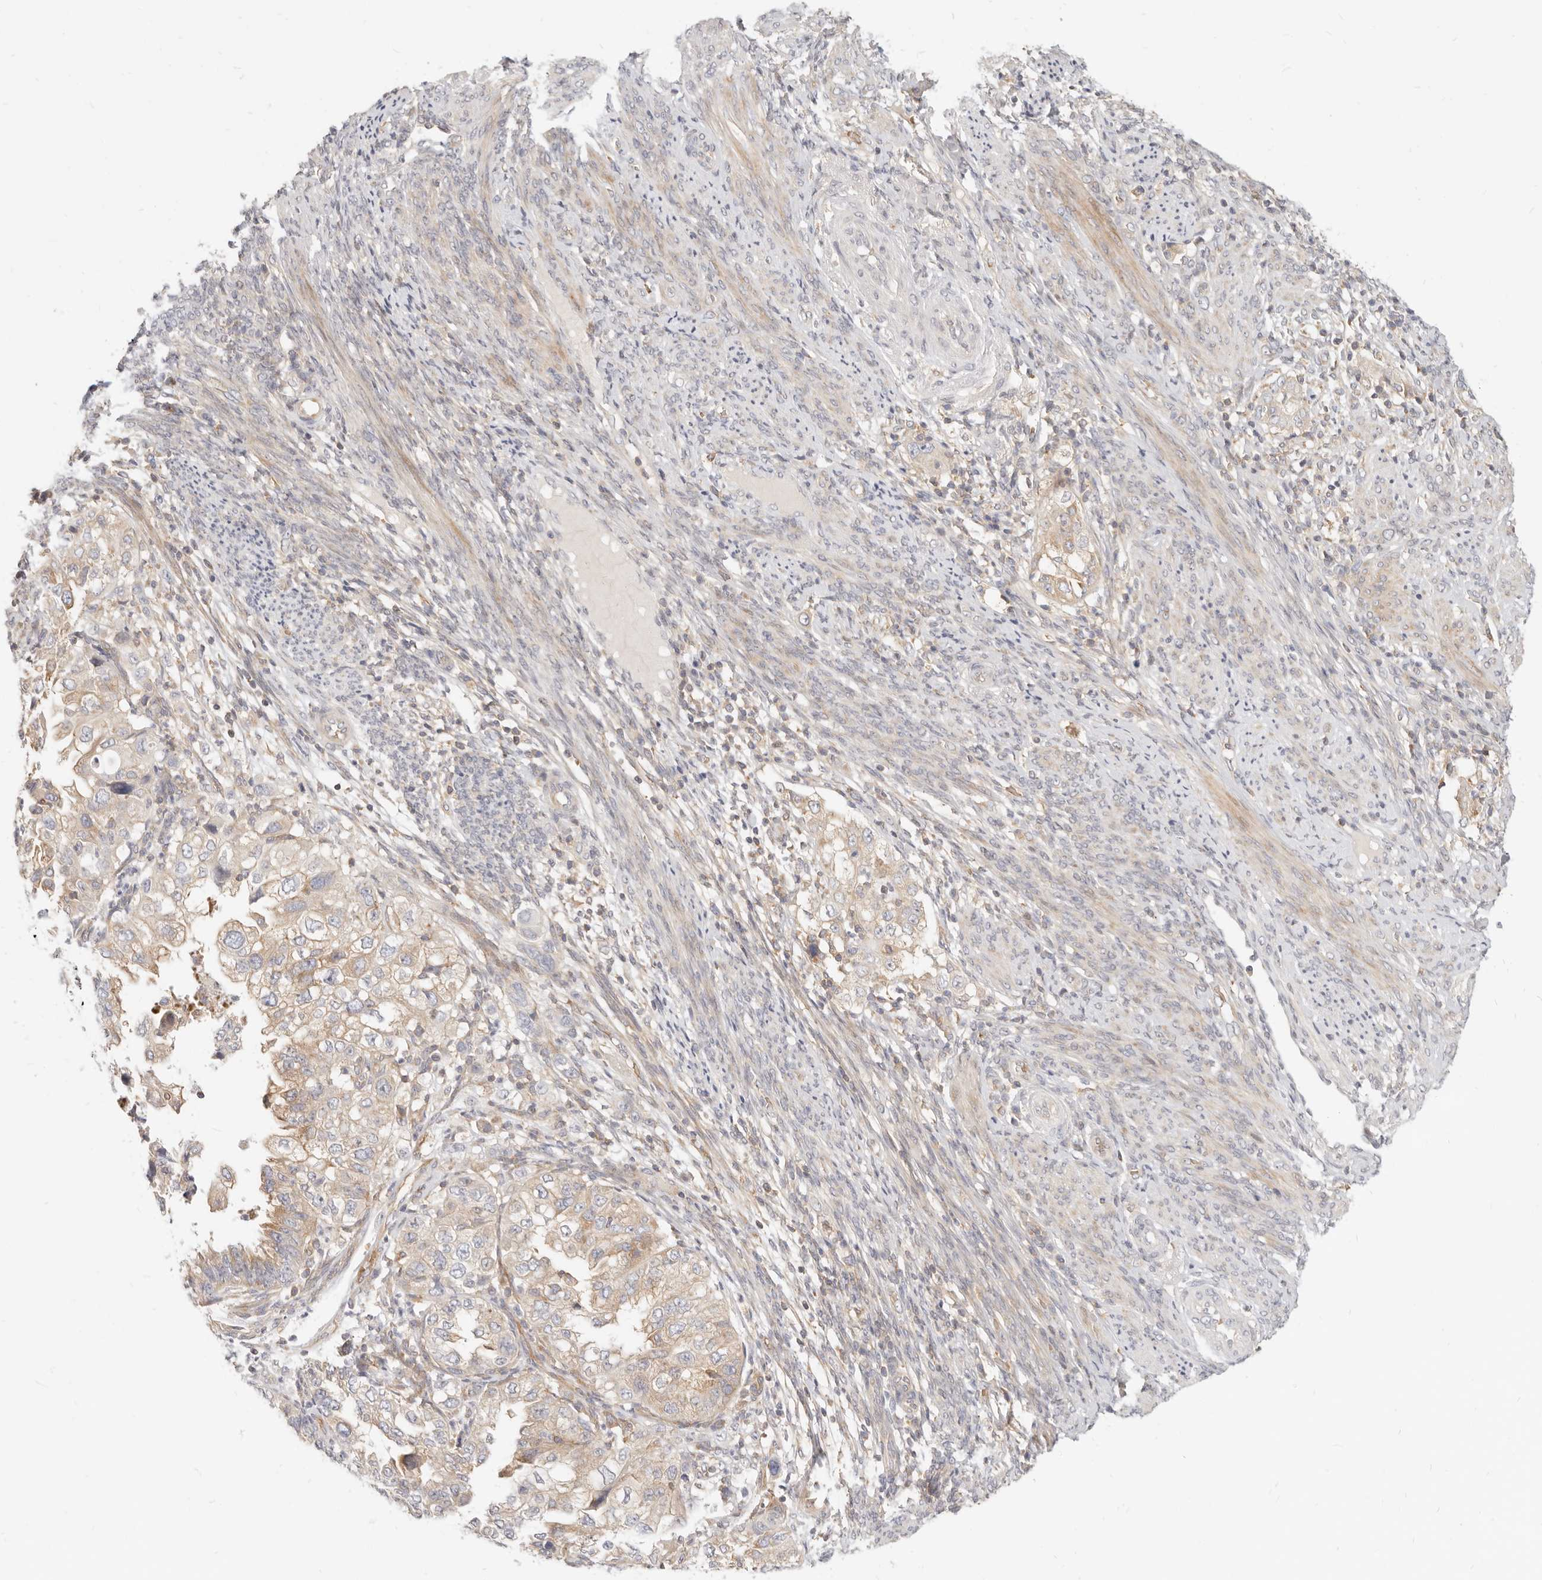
{"staining": {"intensity": "weak", "quantity": "25%-75%", "location": "cytoplasmic/membranous"}, "tissue": "endometrial cancer", "cell_type": "Tumor cells", "image_type": "cancer", "snomed": [{"axis": "morphology", "description": "Adenocarcinoma, NOS"}, {"axis": "topography", "description": "Endometrium"}], "caption": "High-magnification brightfield microscopy of endometrial cancer stained with DAB (brown) and counterstained with hematoxylin (blue). tumor cells exhibit weak cytoplasmic/membranous expression is present in about25%-75% of cells.", "gene": "LTB4R2", "patient": {"sex": "female", "age": 85}}